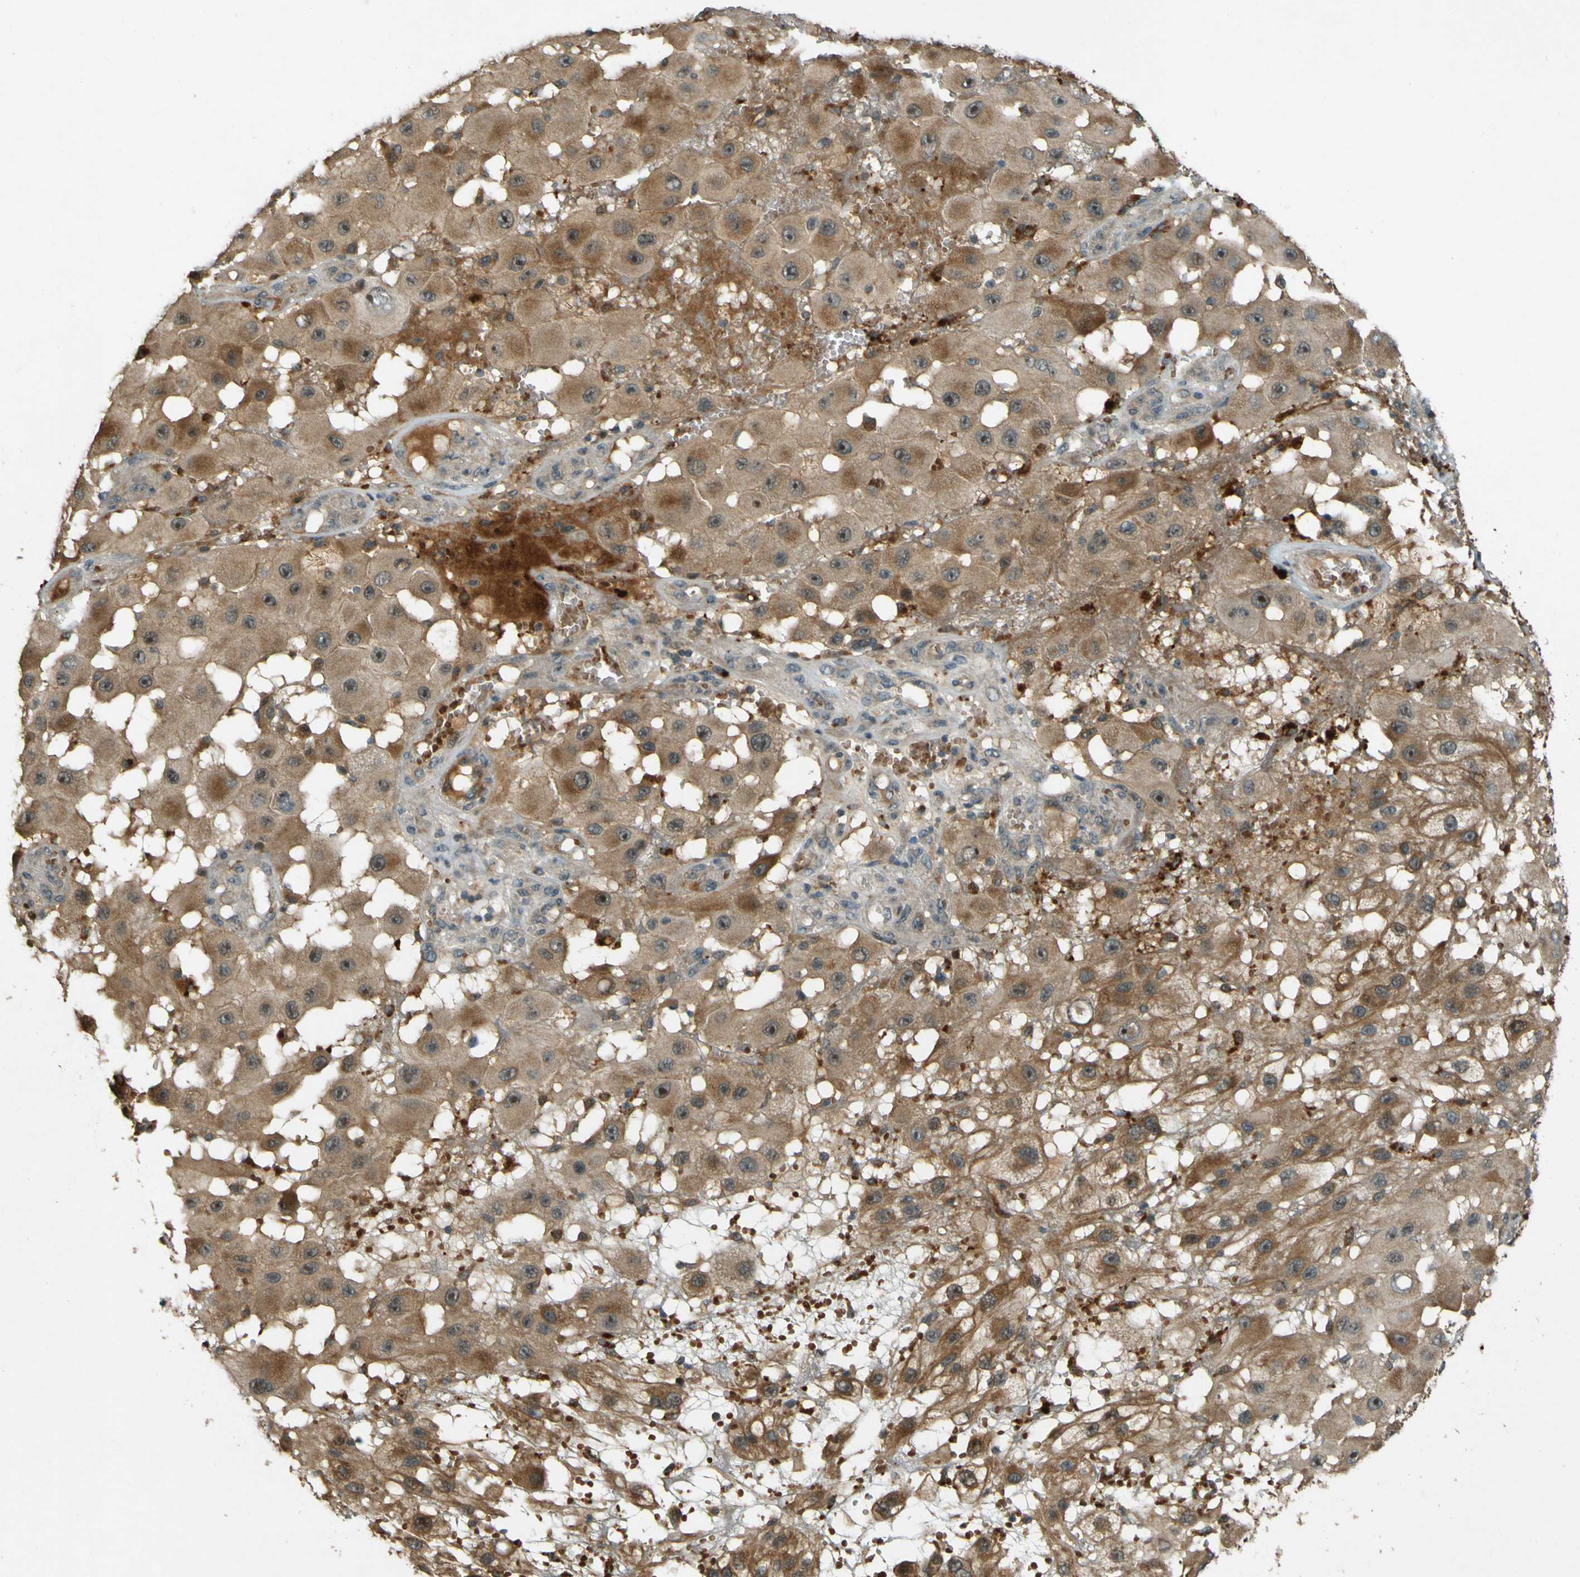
{"staining": {"intensity": "moderate", "quantity": ">75%", "location": "cytoplasmic/membranous,nuclear"}, "tissue": "melanoma", "cell_type": "Tumor cells", "image_type": "cancer", "snomed": [{"axis": "morphology", "description": "Malignant melanoma, NOS"}, {"axis": "topography", "description": "Skin"}], "caption": "There is medium levels of moderate cytoplasmic/membranous and nuclear positivity in tumor cells of malignant melanoma, as demonstrated by immunohistochemical staining (brown color).", "gene": "MPDZ", "patient": {"sex": "female", "age": 81}}